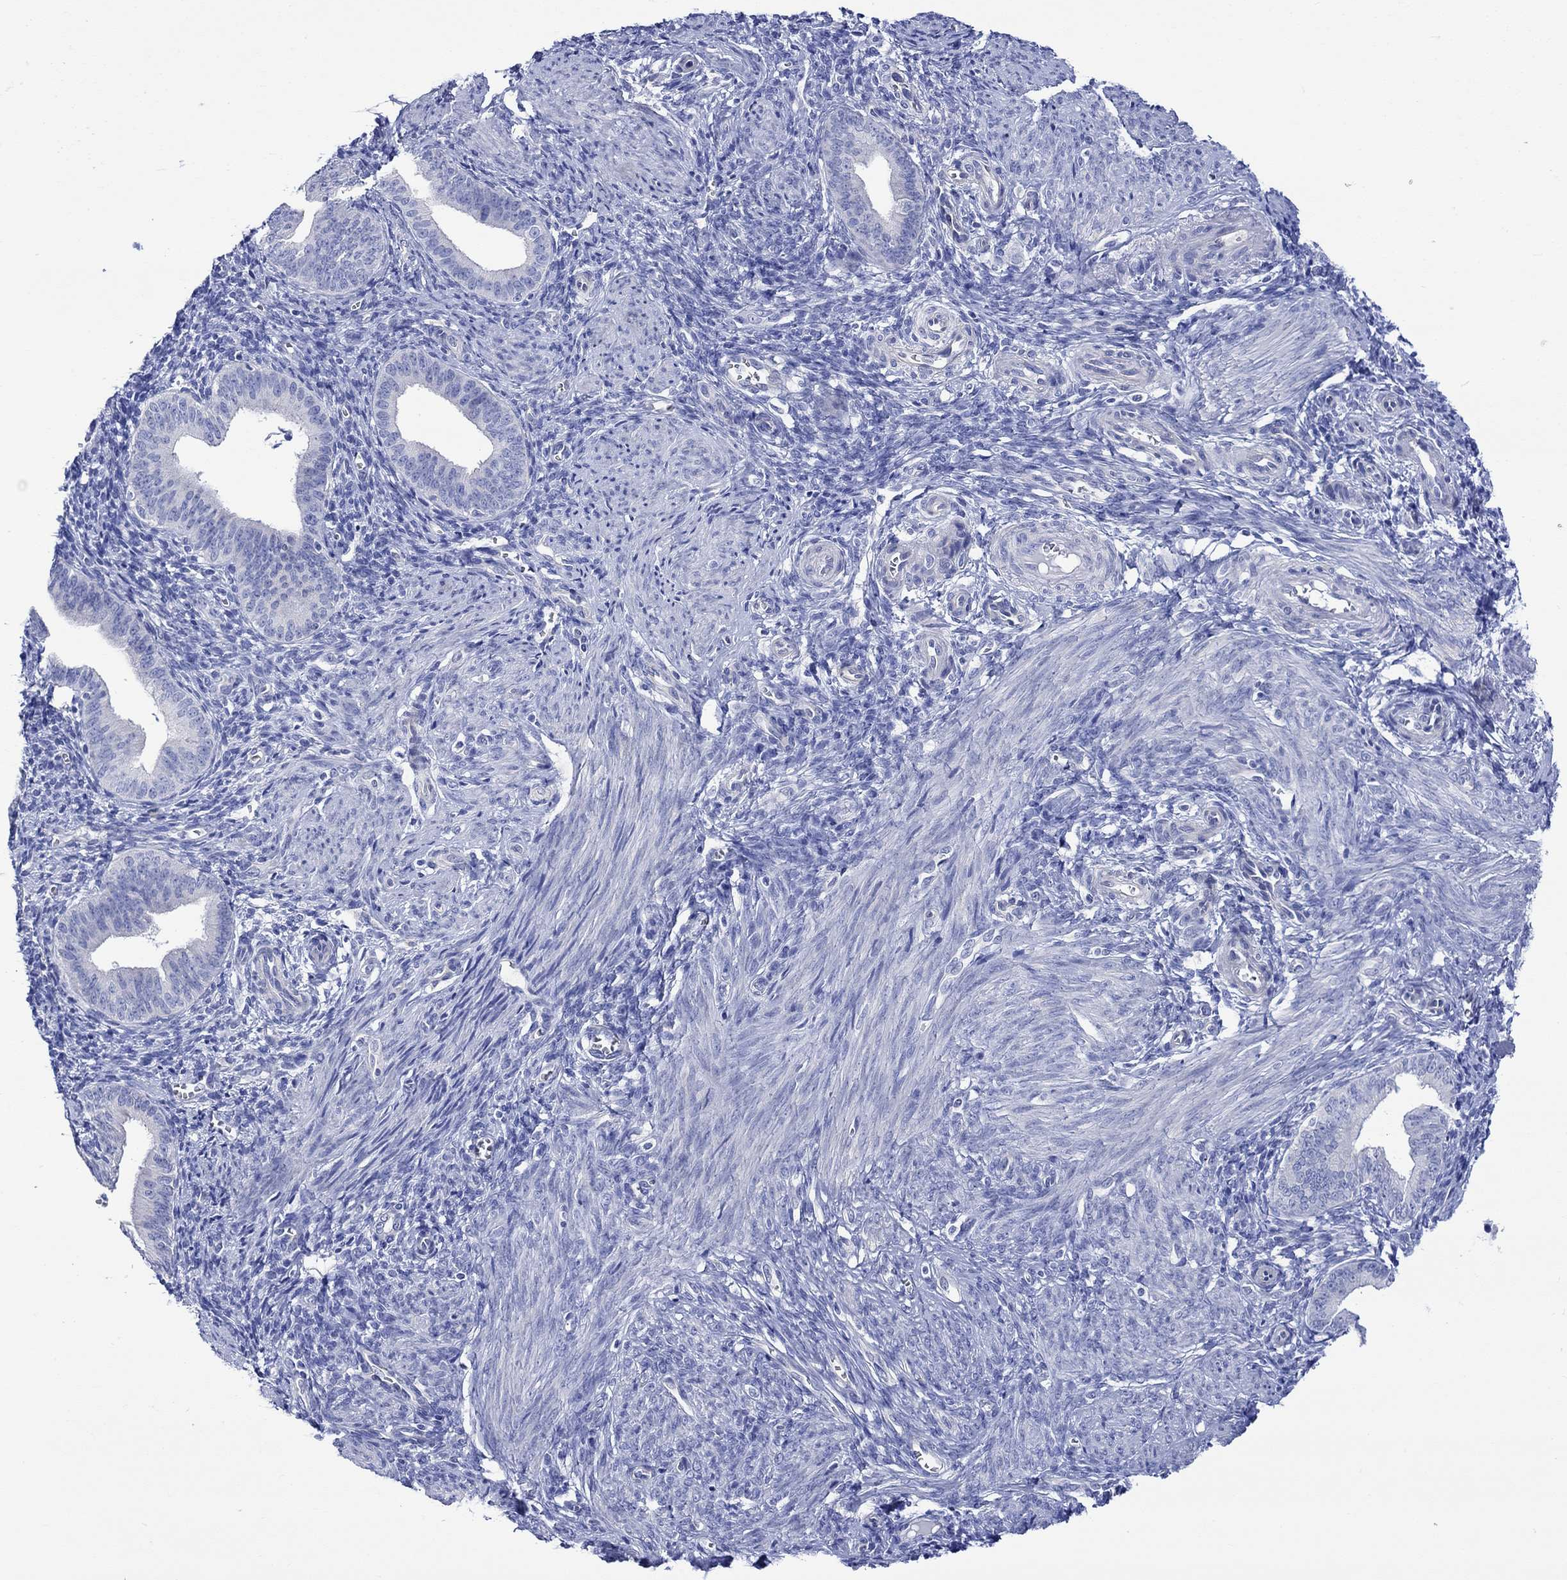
{"staining": {"intensity": "negative", "quantity": "none", "location": "none"}, "tissue": "endometrium", "cell_type": "Cells in endometrial stroma", "image_type": "normal", "snomed": [{"axis": "morphology", "description": "Normal tissue, NOS"}, {"axis": "topography", "description": "Endometrium"}], "caption": "An immunohistochemistry image of unremarkable endometrium is shown. There is no staining in cells in endometrial stroma of endometrium. (Stains: DAB (3,3'-diaminobenzidine) immunohistochemistry with hematoxylin counter stain, Microscopy: brightfield microscopy at high magnification).", "gene": "HARBI1", "patient": {"sex": "female", "age": 42}}